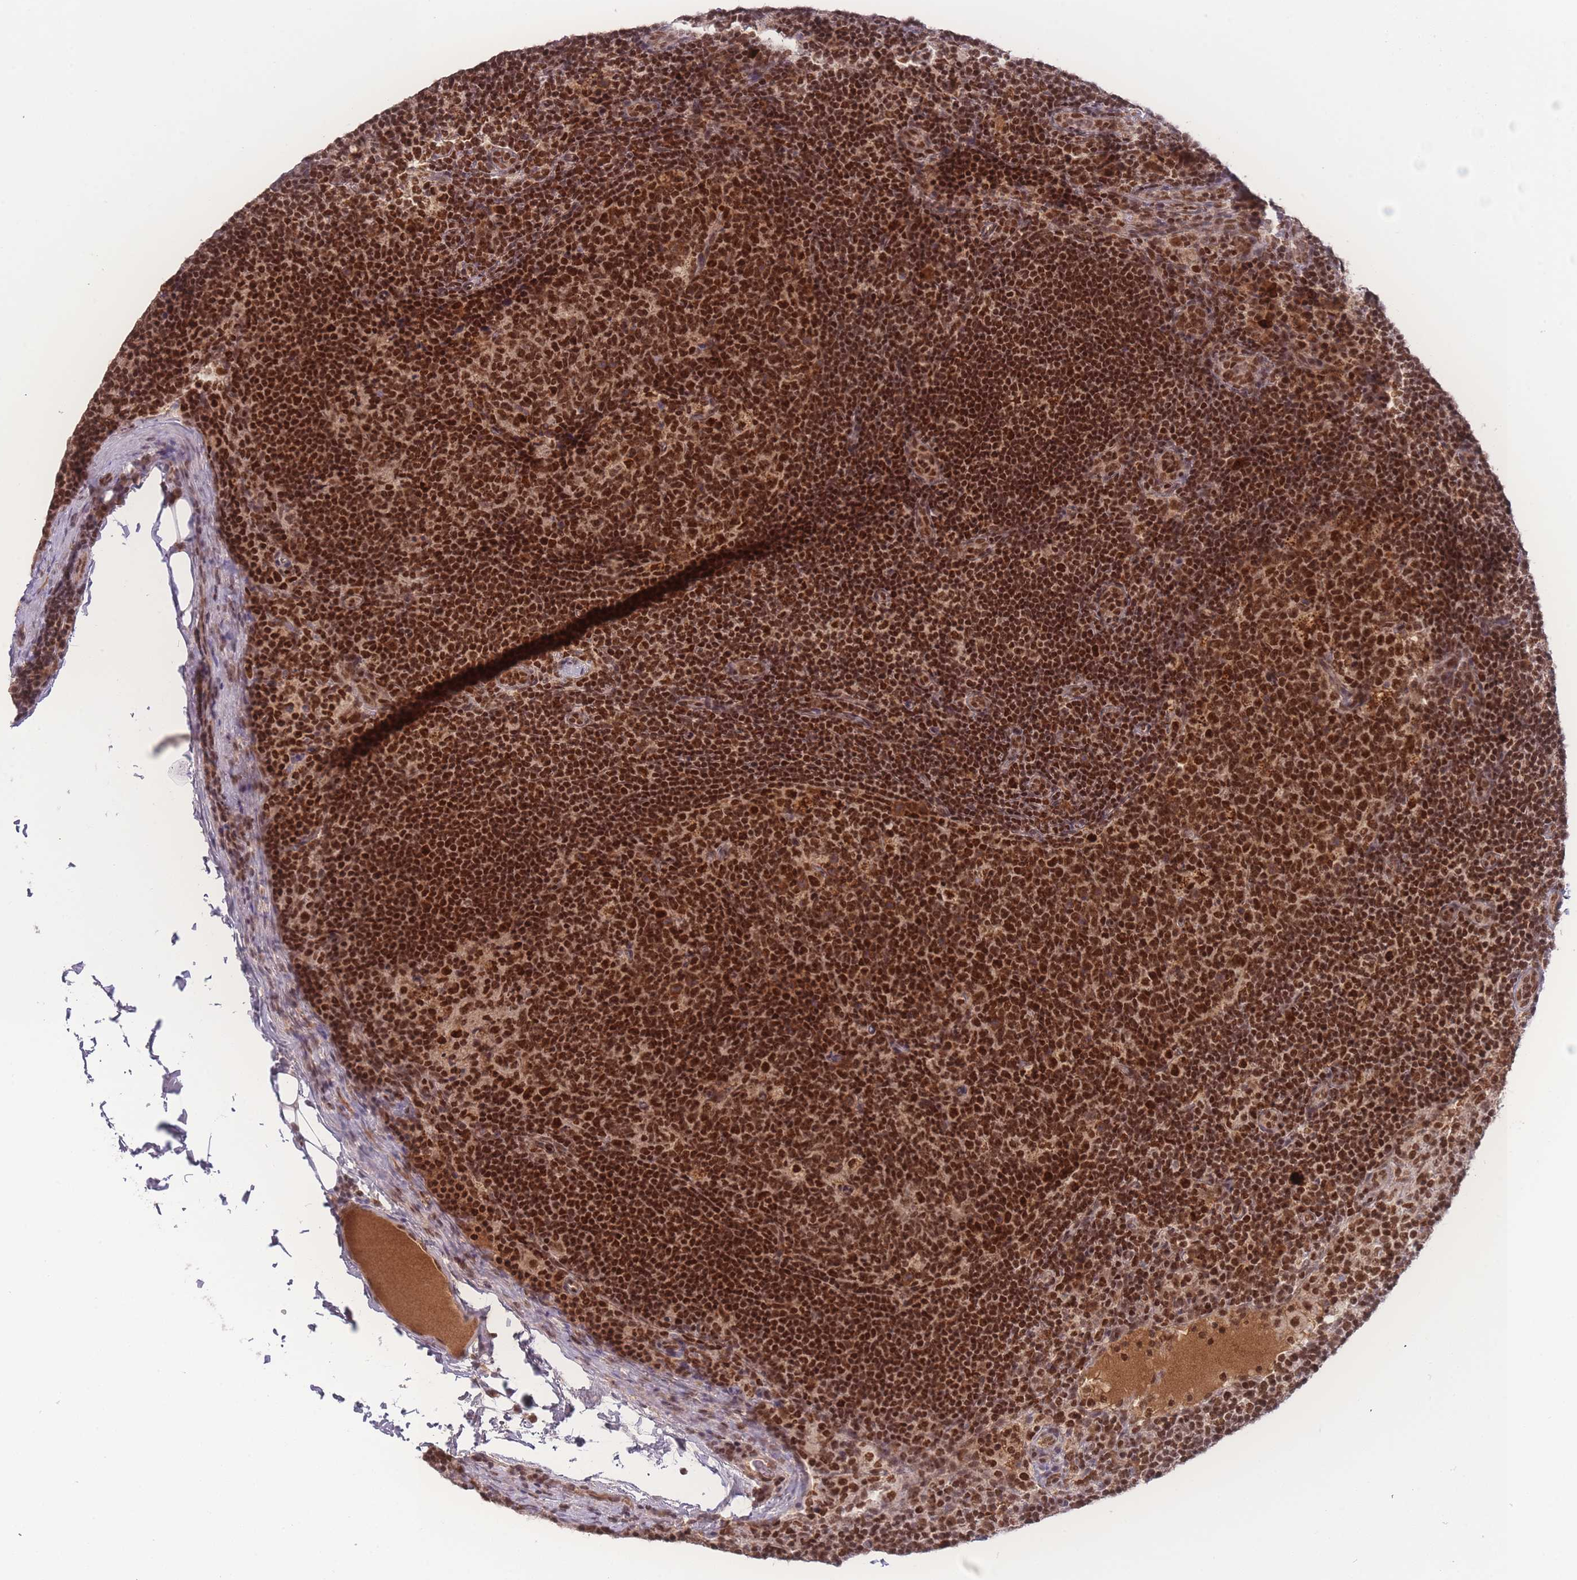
{"staining": {"intensity": "strong", "quantity": ">75%", "location": "cytoplasmic/membranous,nuclear"}, "tissue": "lymph node", "cell_type": "Germinal center cells", "image_type": "normal", "snomed": [{"axis": "morphology", "description": "Normal tissue, NOS"}, {"axis": "topography", "description": "Lymph node"}], "caption": "Human lymph node stained for a protein (brown) demonstrates strong cytoplasmic/membranous,nuclear positive staining in approximately >75% of germinal center cells.", "gene": "RAVER1", "patient": {"sex": "female", "age": 31}}